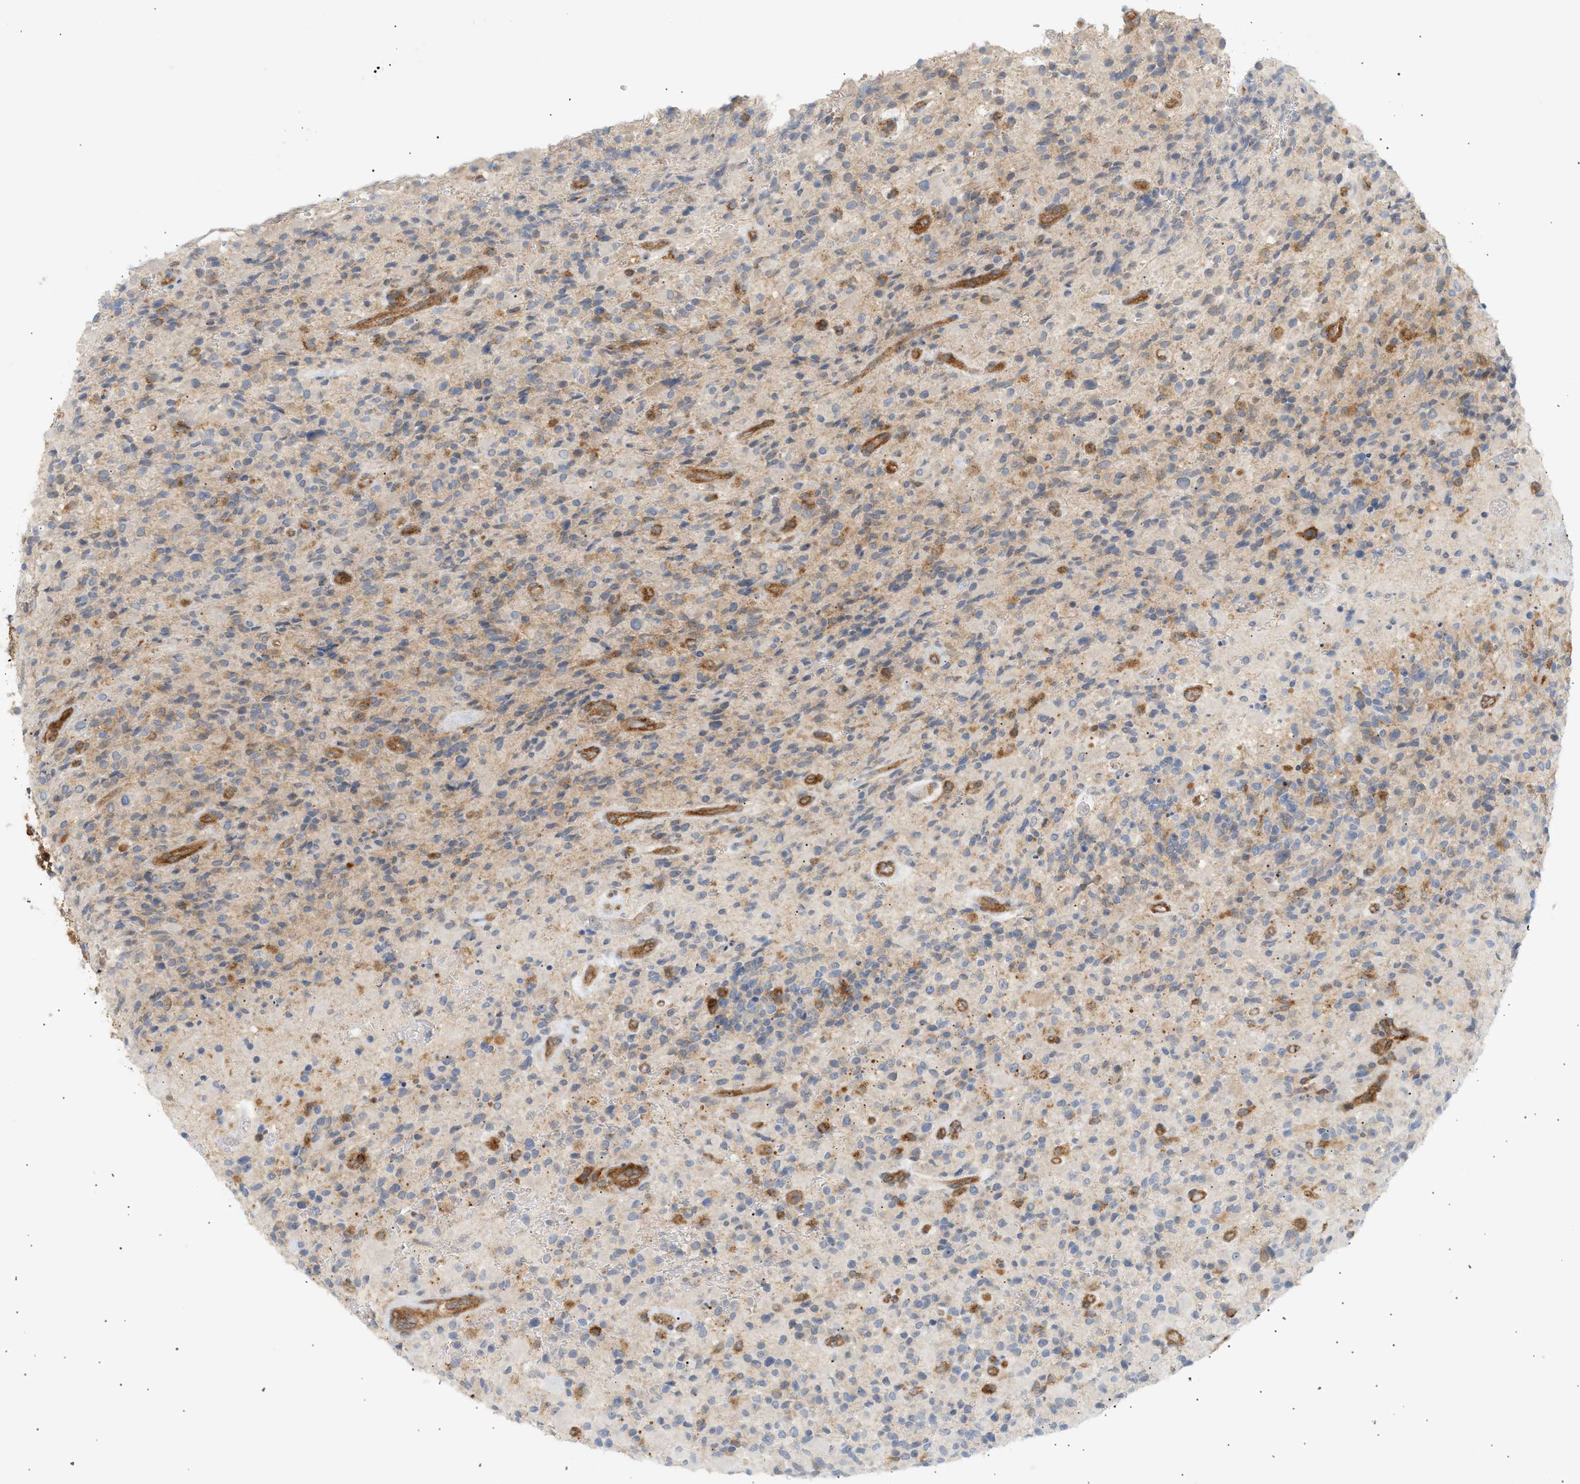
{"staining": {"intensity": "weak", "quantity": "25%-75%", "location": "cytoplasmic/membranous"}, "tissue": "glioma", "cell_type": "Tumor cells", "image_type": "cancer", "snomed": [{"axis": "morphology", "description": "Glioma, malignant, High grade"}, {"axis": "topography", "description": "Brain"}], "caption": "Human glioma stained with a protein marker exhibits weak staining in tumor cells.", "gene": "SHC1", "patient": {"sex": "male", "age": 71}}